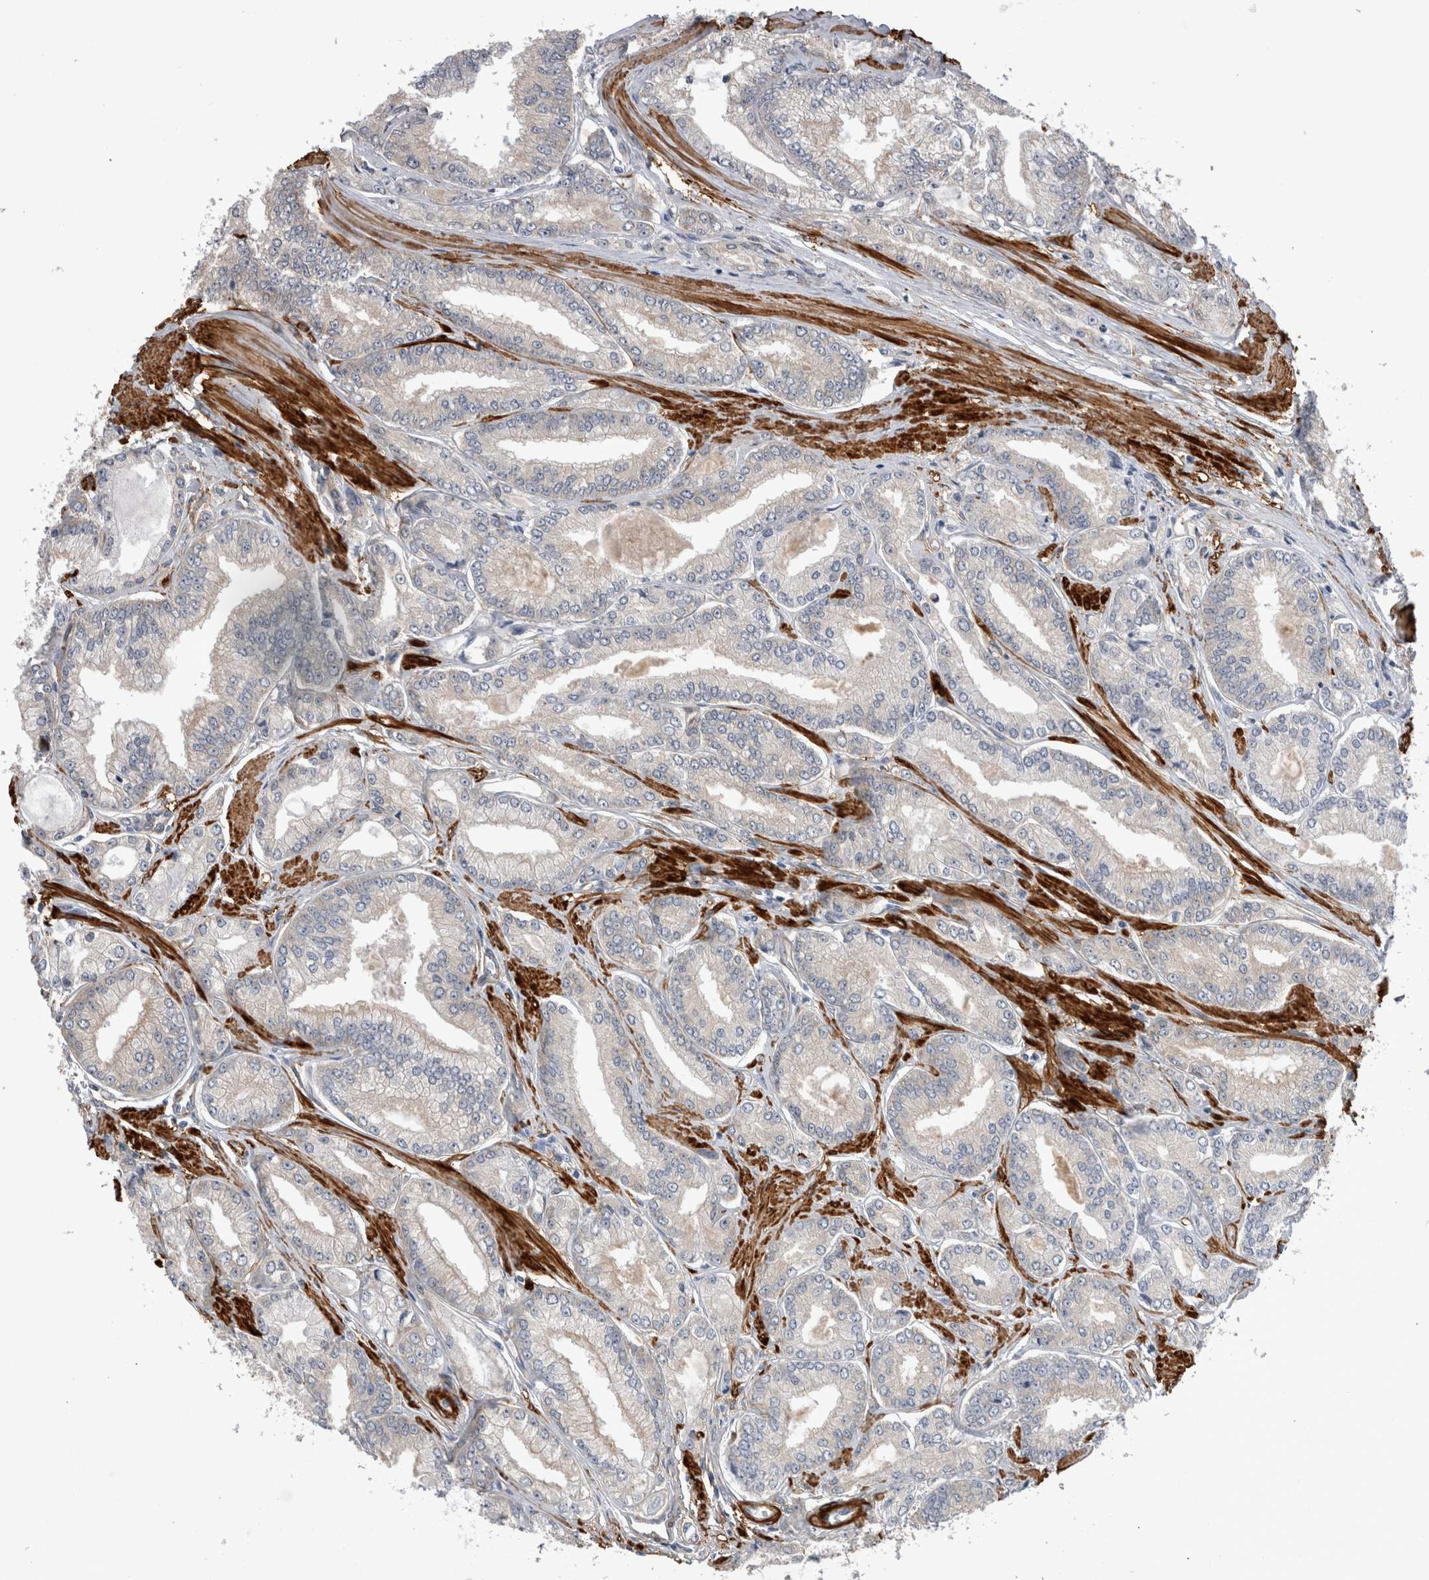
{"staining": {"intensity": "negative", "quantity": "none", "location": "none"}, "tissue": "prostate cancer", "cell_type": "Tumor cells", "image_type": "cancer", "snomed": [{"axis": "morphology", "description": "Adenocarcinoma, Low grade"}, {"axis": "topography", "description": "Prostate"}], "caption": "Prostate cancer stained for a protein using immunohistochemistry shows no staining tumor cells.", "gene": "EPRS1", "patient": {"sex": "male", "age": 52}}